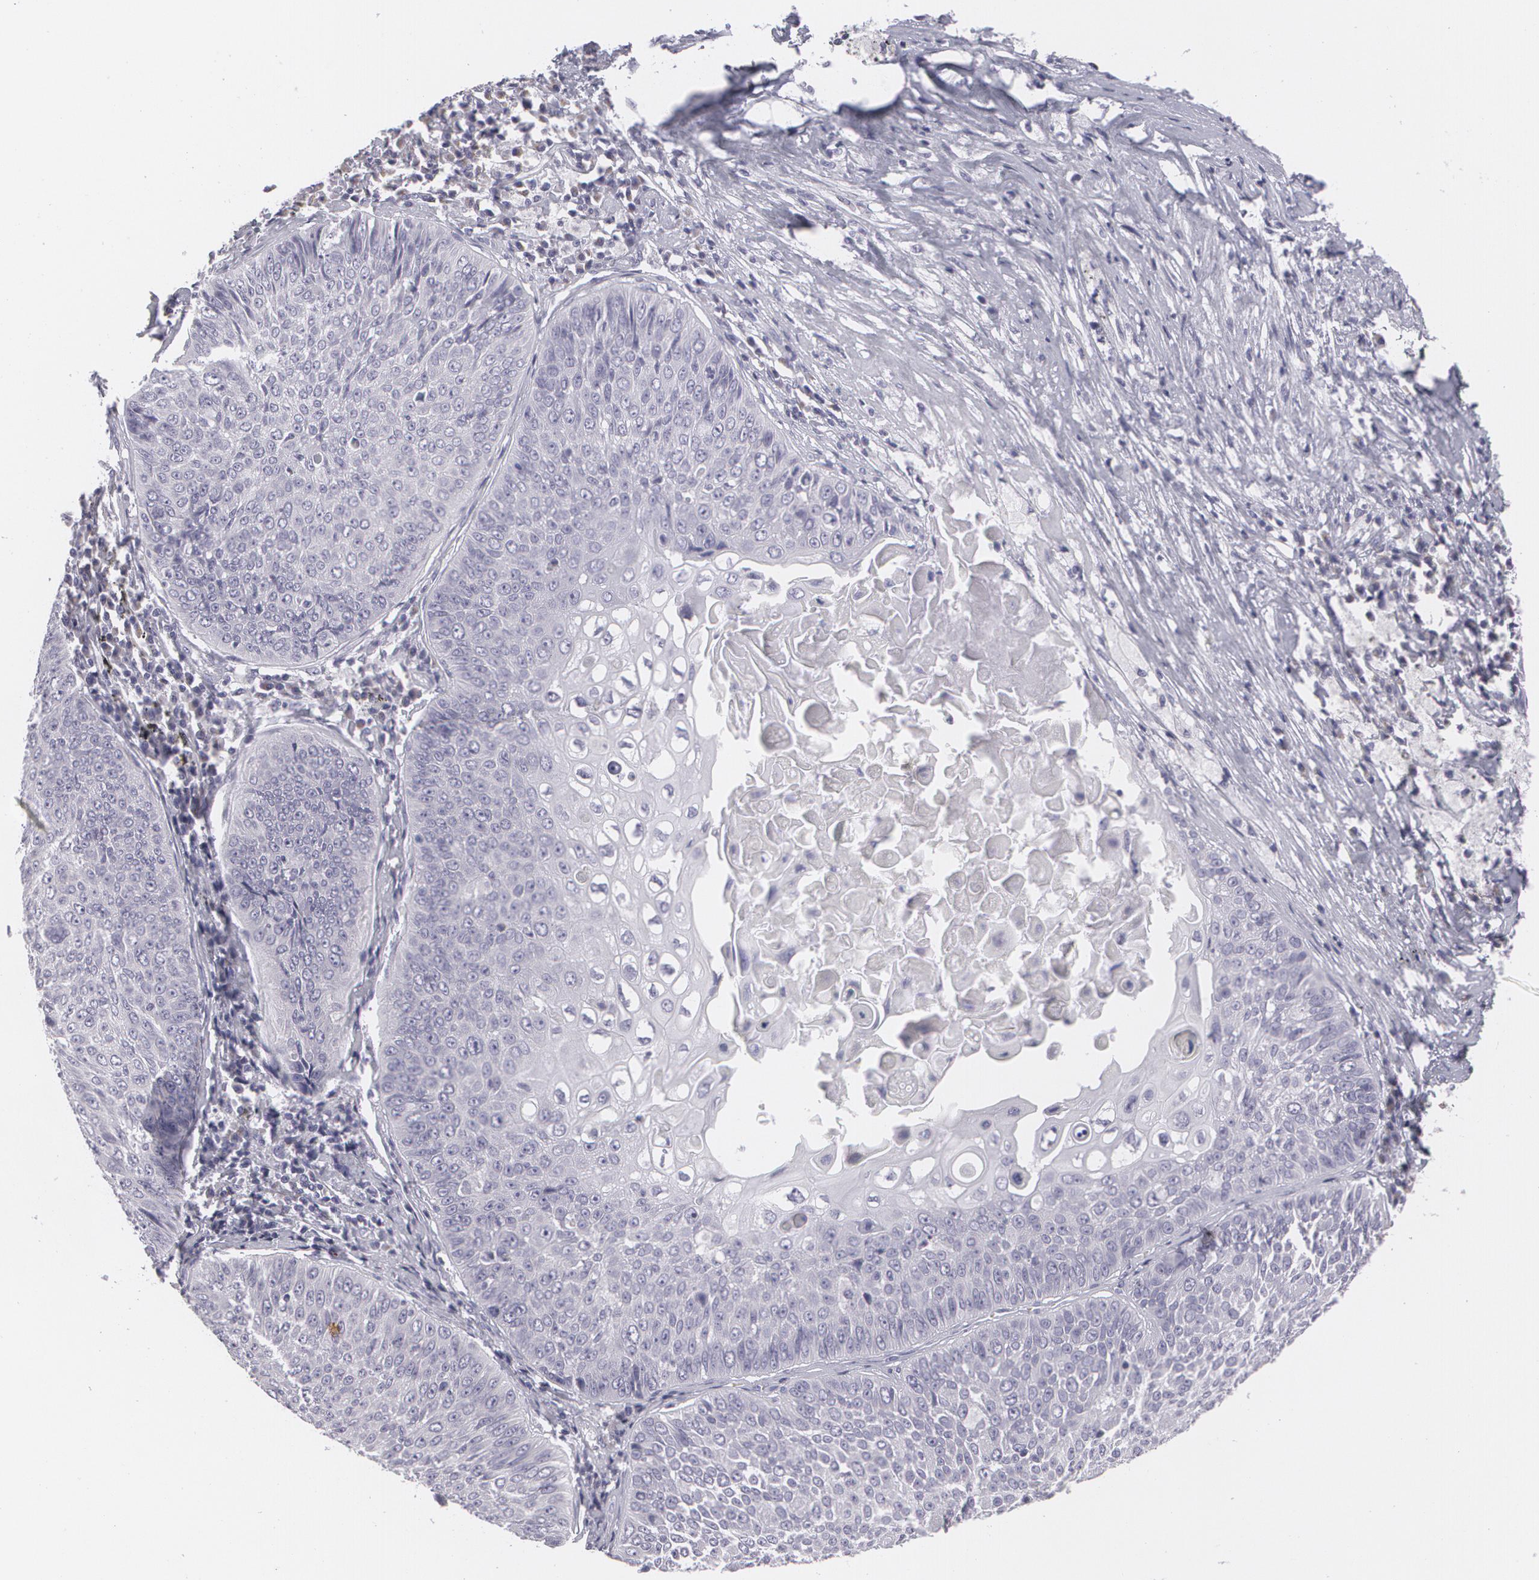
{"staining": {"intensity": "negative", "quantity": "none", "location": "none"}, "tissue": "lung cancer", "cell_type": "Tumor cells", "image_type": "cancer", "snomed": [{"axis": "morphology", "description": "Adenocarcinoma, NOS"}, {"axis": "topography", "description": "Lung"}], "caption": "Immunohistochemistry (IHC) of human lung cancer reveals no expression in tumor cells. (Stains: DAB (3,3'-diaminobenzidine) immunohistochemistry (IHC) with hematoxylin counter stain, Microscopy: brightfield microscopy at high magnification).", "gene": "MBNL3", "patient": {"sex": "male", "age": 60}}